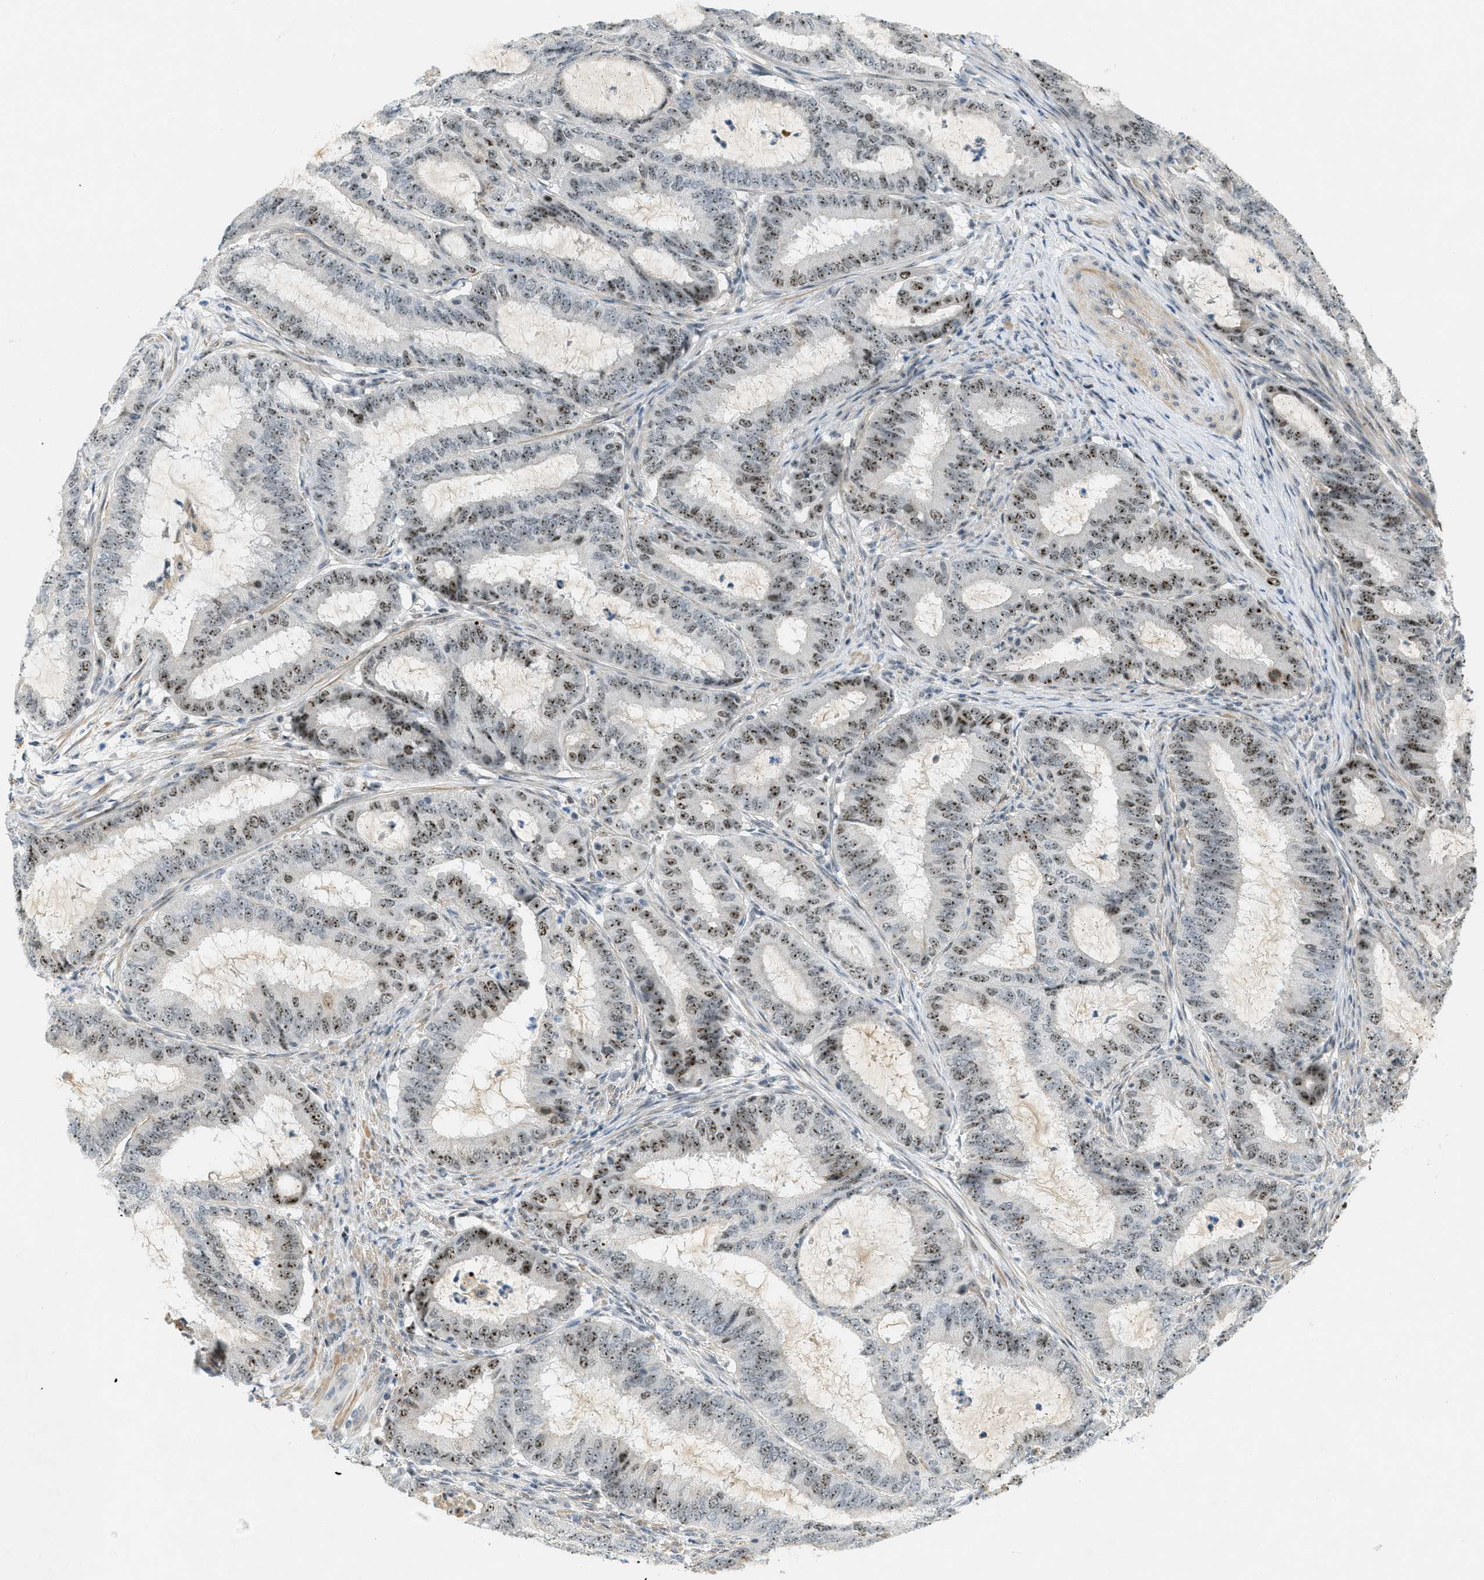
{"staining": {"intensity": "moderate", "quantity": ">75%", "location": "nuclear"}, "tissue": "endometrial cancer", "cell_type": "Tumor cells", "image_type": "cancer", "snomed": [{"axis": "morphology", "description": "Adenocarcinoma, NOS"}, {"axis": "topography", "description": "Endometrium"}], "caption": "Immunohistochemistry image of neoplastic tissue: adenocarcinoma (endometrial) stained using immunohistochemistry (IHC) displays medium levels of moderate protein expression localized specifically in the nuclear of tumor cells, appearing as a nuclear brown color.", "gene": "DDX47", "patient": {"sex": "female", "age": 70}}